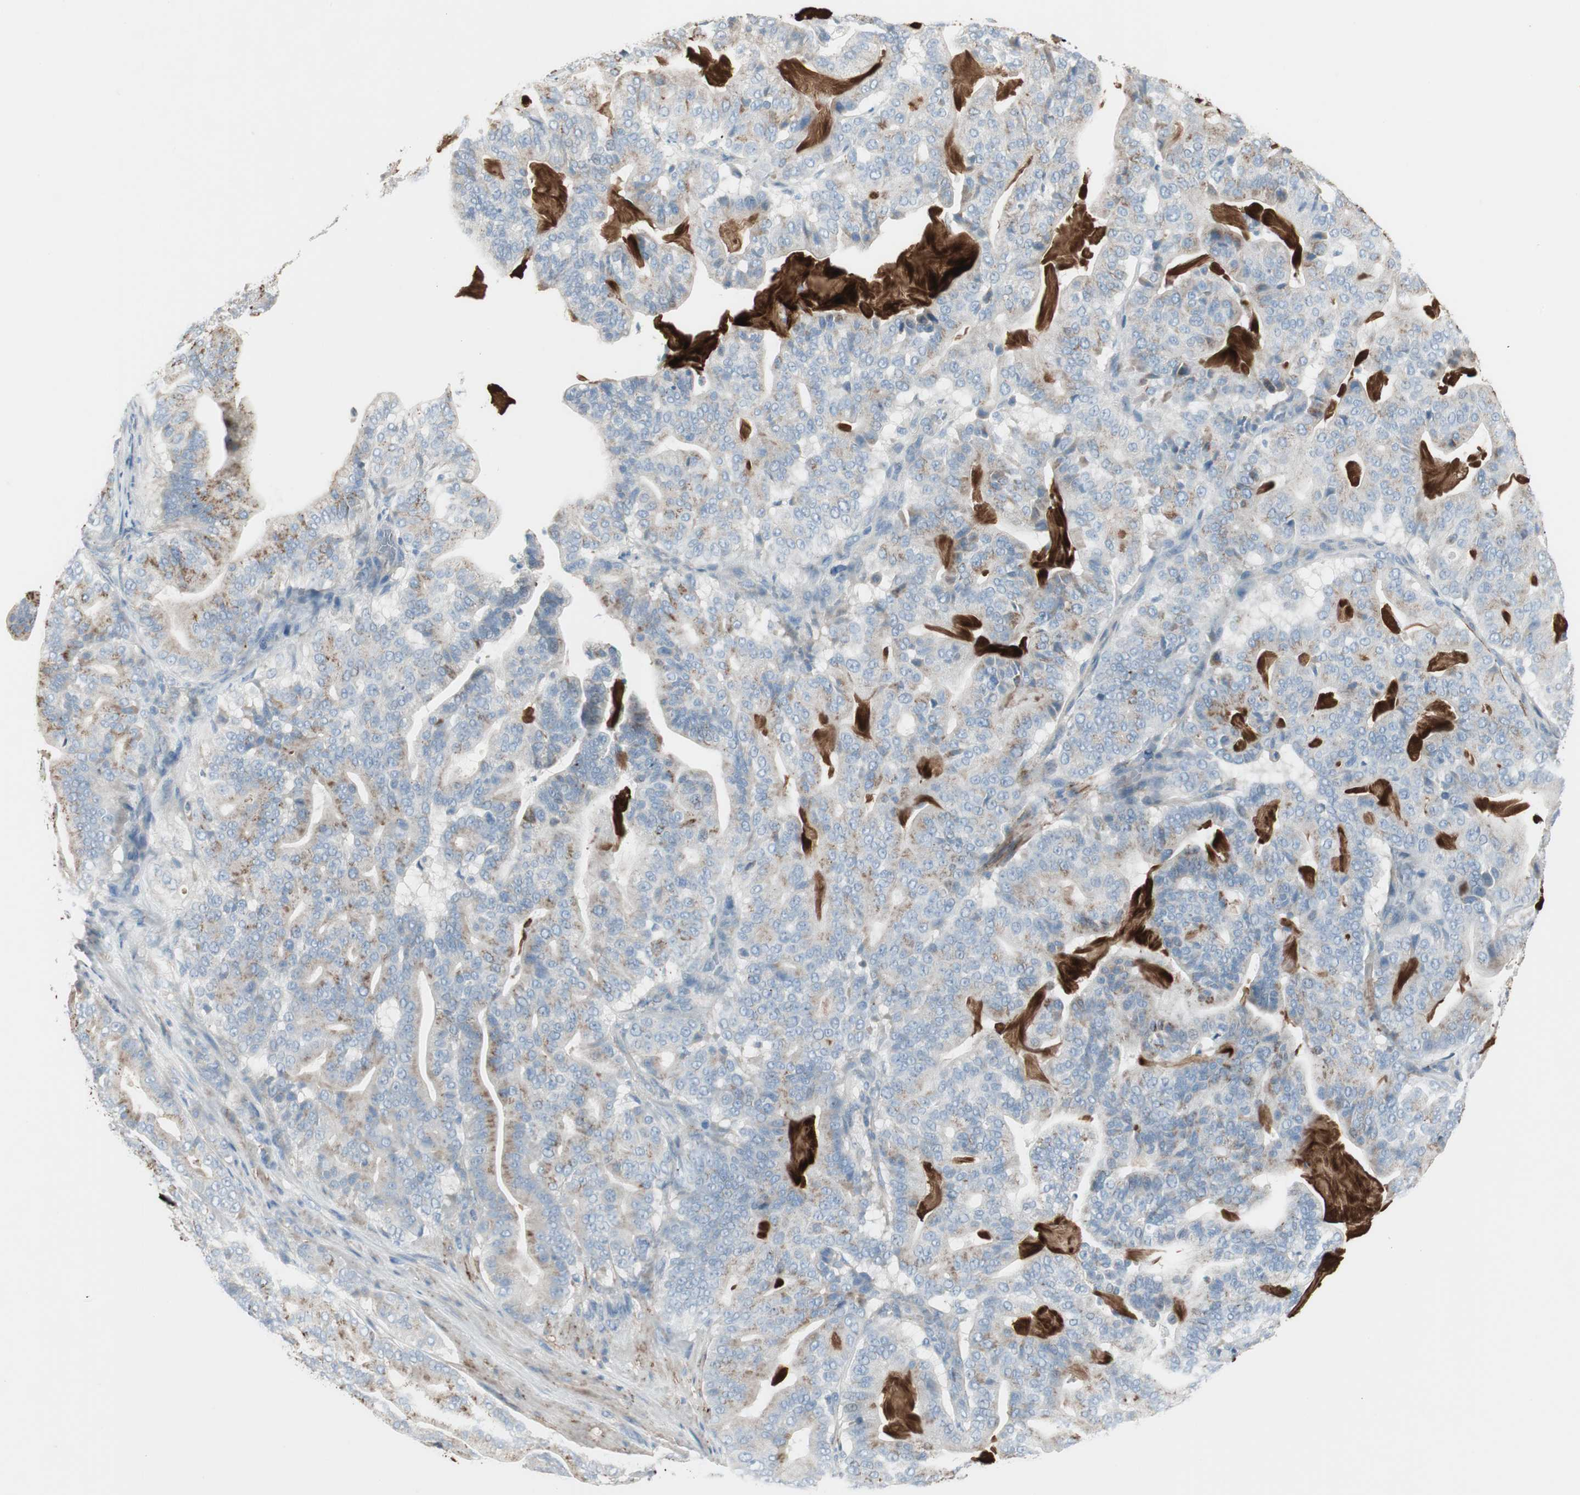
{"staining": {"intensity": "moderate", "quantity": "<25%", "location": "cytoplasmic/membranous"}, "tissue": "pancreatic cancer", "cell_type": "Tumor cells", "image_type": "cancer", "snomed": [{"axis": "morphology", "description": "Adenocarcinoma, NOS"}, {"axis": "topography", "description": "Pancreas"}], "caption": "DAB (3,3'-diaminobenzidine) immunohistochemical staining of adenocarcinoma (pancreatic) exhibits moderate cytoplasmic/membranous protein staining in about <25% of tumor cells. (IHC, brightfield microscopy, high magnification).", "gene": "CACNA2D1", "patient": {"sex": "male", "age": 63}}